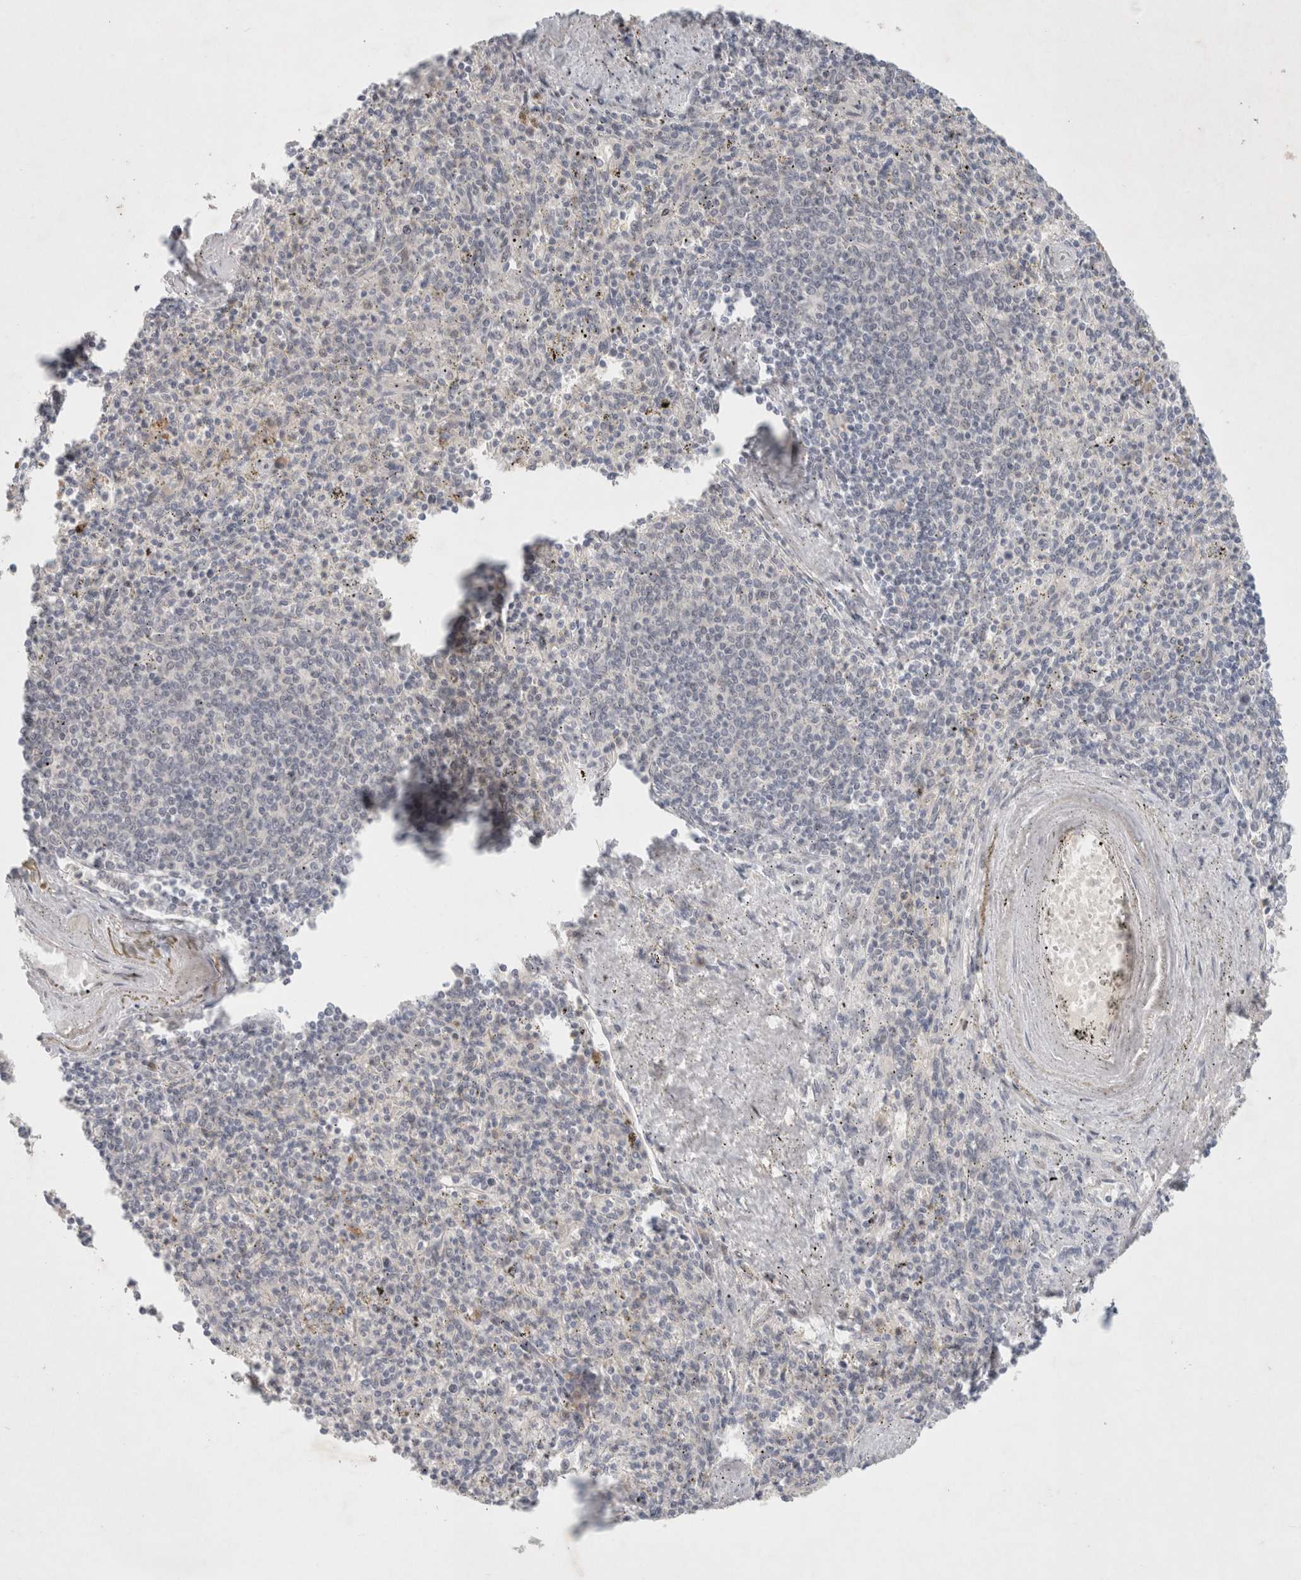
{"staining": {"intensity": "negative", "quantity": "none", "location": "none"}, "tissue": "spleen", "cell_type": "Cells in red pulp", "image_type": "normal", "snomed": [{"axis": "morphology", "description": "Normal tissue, NOS"}, {"axis": "topography", "description": "Spleen"}], "caption": "Cells in red pulp show no significant staining in unremarkable spleen. Nuclei are stained in blue.", "gene": "RASAL2", "patient": {"sex": "male", "age": 72}}